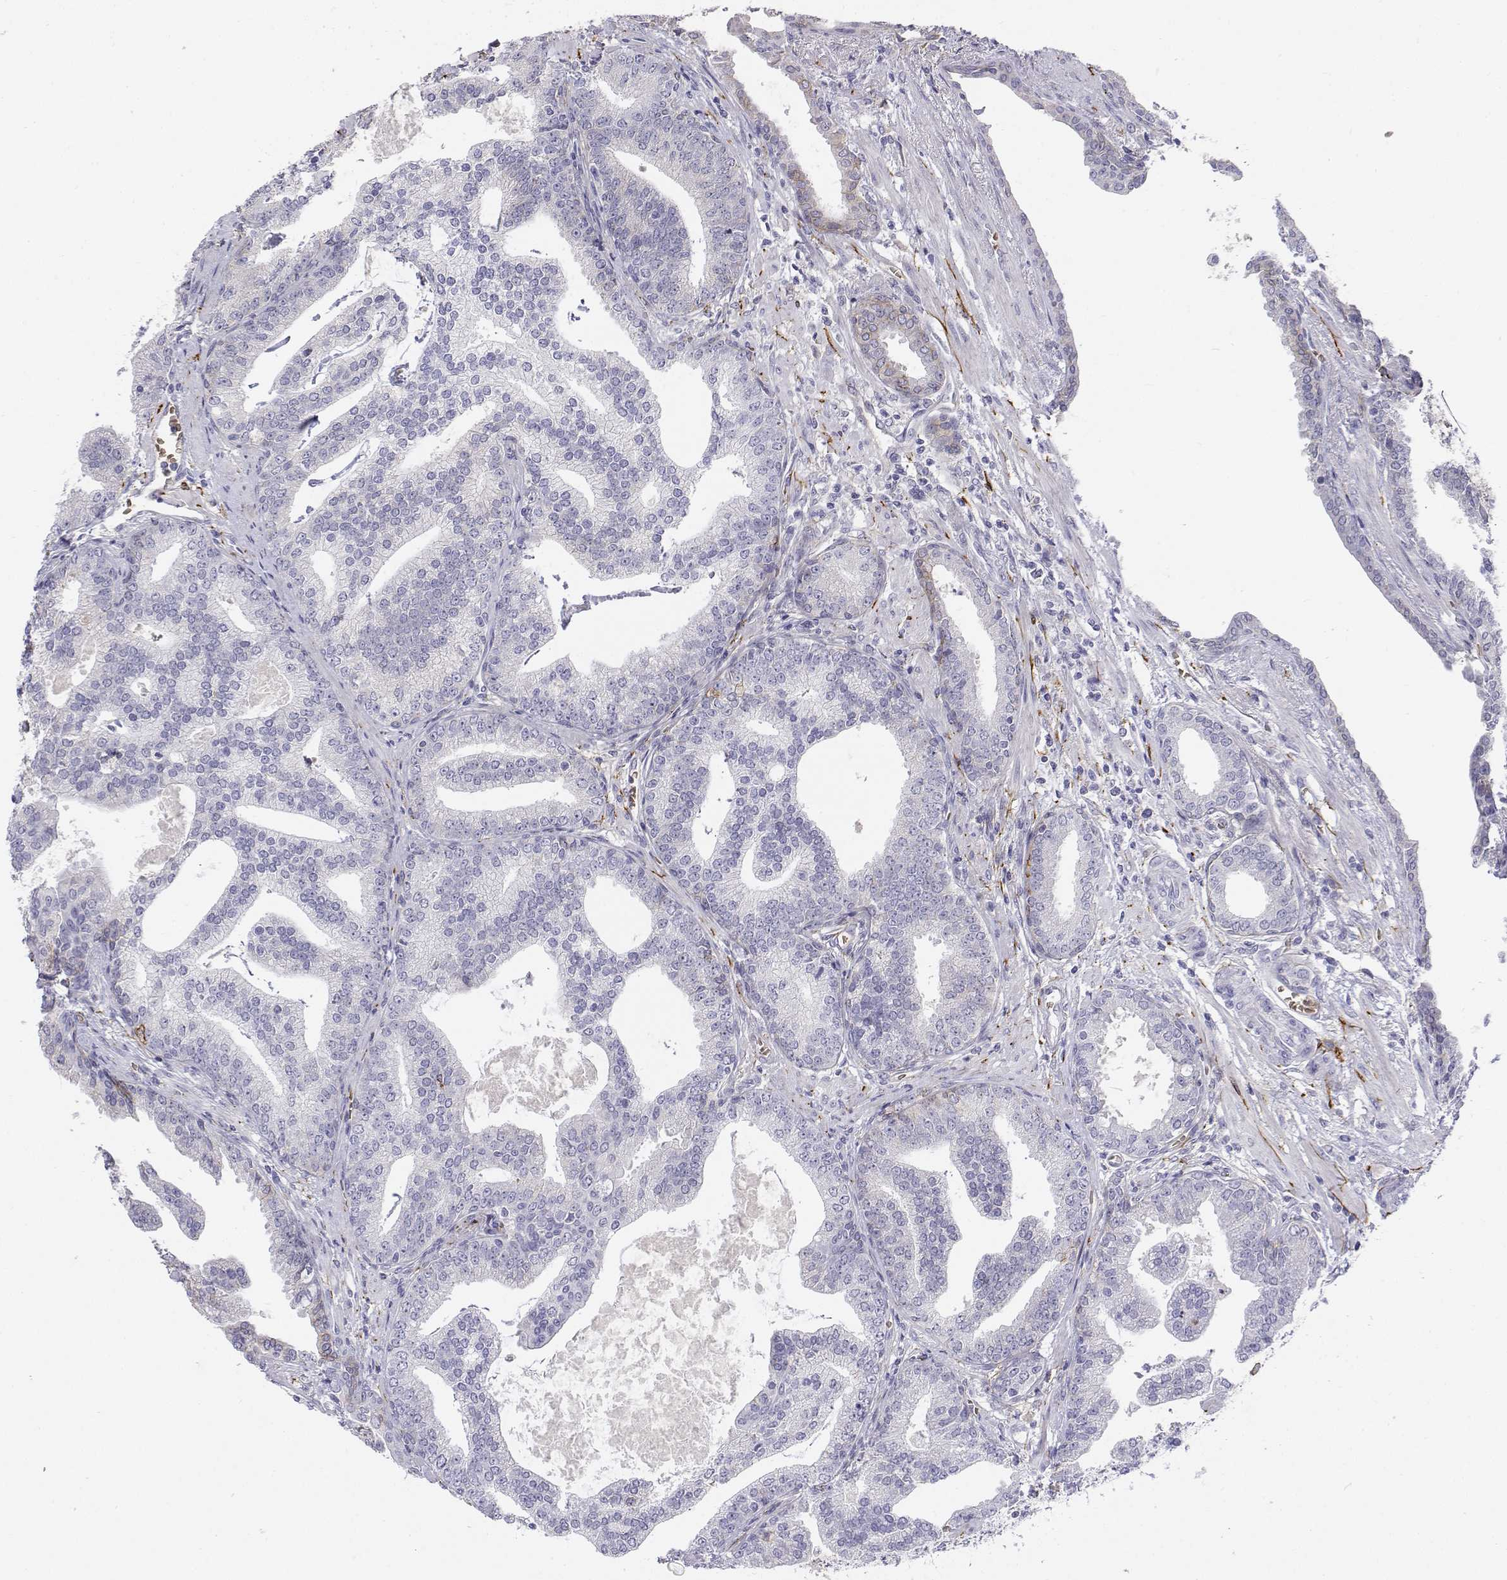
{"staining": {"intensity": "negative", "quantity": "none", "location": "none"}, "tissue": "prostate cancer", "cell_type": "Tumor cells", "image_type": "cancer", "snomed": [{"axis": "morphology", "description": "Adenocarcinoma, NOS"}, {"axis": "topography", "description": "Prostate"}], "caption": "Immunohistochemistry image of human adenocarcinoma (prostate) stained for a protein (brown), which reveals no expression in tumor cells.", "gene": "CADM1", "patient": {"sex": "male", "age": 64}}